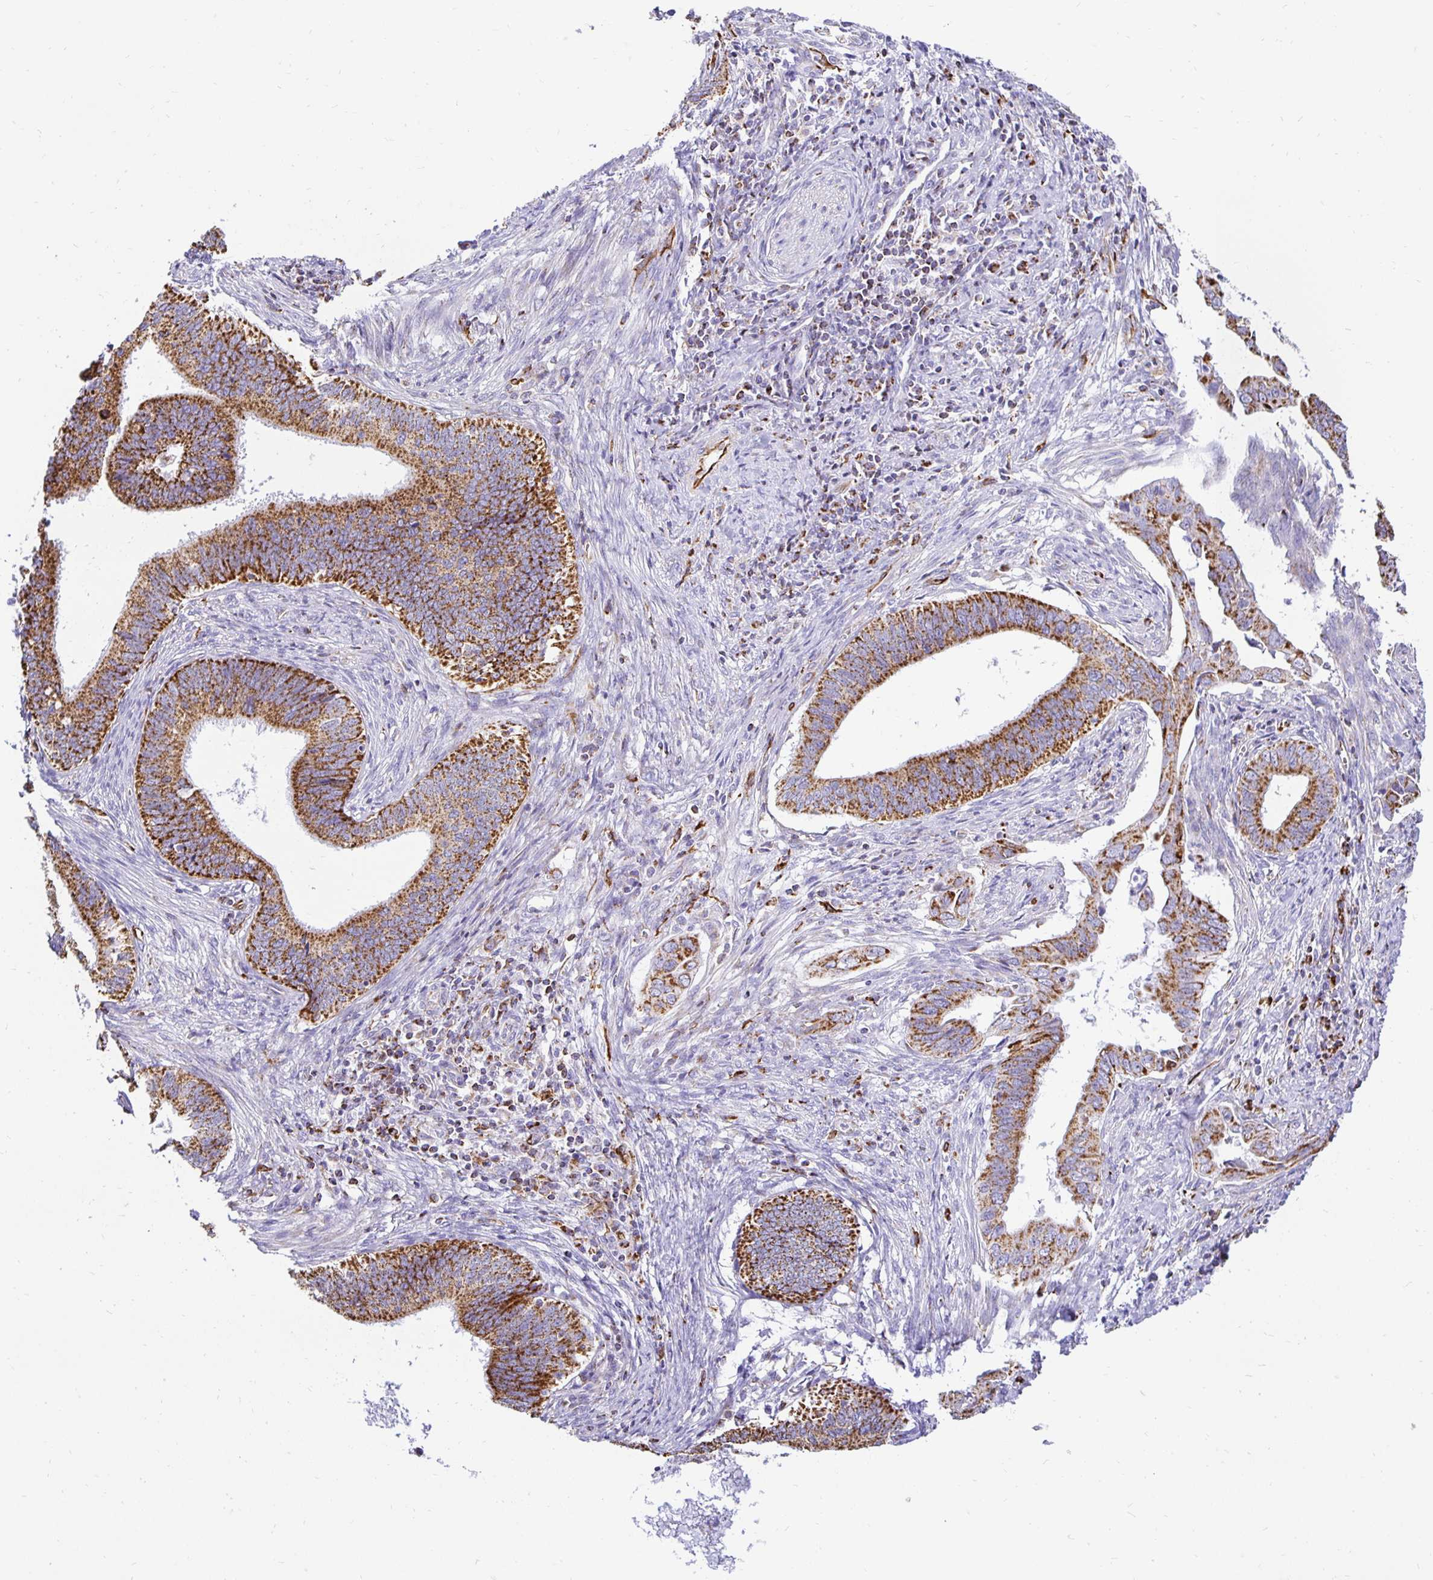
{"staining": {"intensity": "strong", "quantity": ">75%", "location": "cytoplasmic/membranous"}, "tissue": "cervical cancer", "cell_type": "Tumor cells", "image_type": "cancer", "snomed": [{"axis": "morphology", "description": "Adenocarcinoma, NOS"}, {"axis": "topography", "description": "Cervix"}], "caption": "Immunohistochemistry (IHC) (DAB) staining of cervical cancer (adenocarcinoma) reveals strong cytoplasmic/membranous protein staining in about >75% of tumor cells.", "gene": "PLAAT2", "patient": {"sex": "female", "age": 42}}